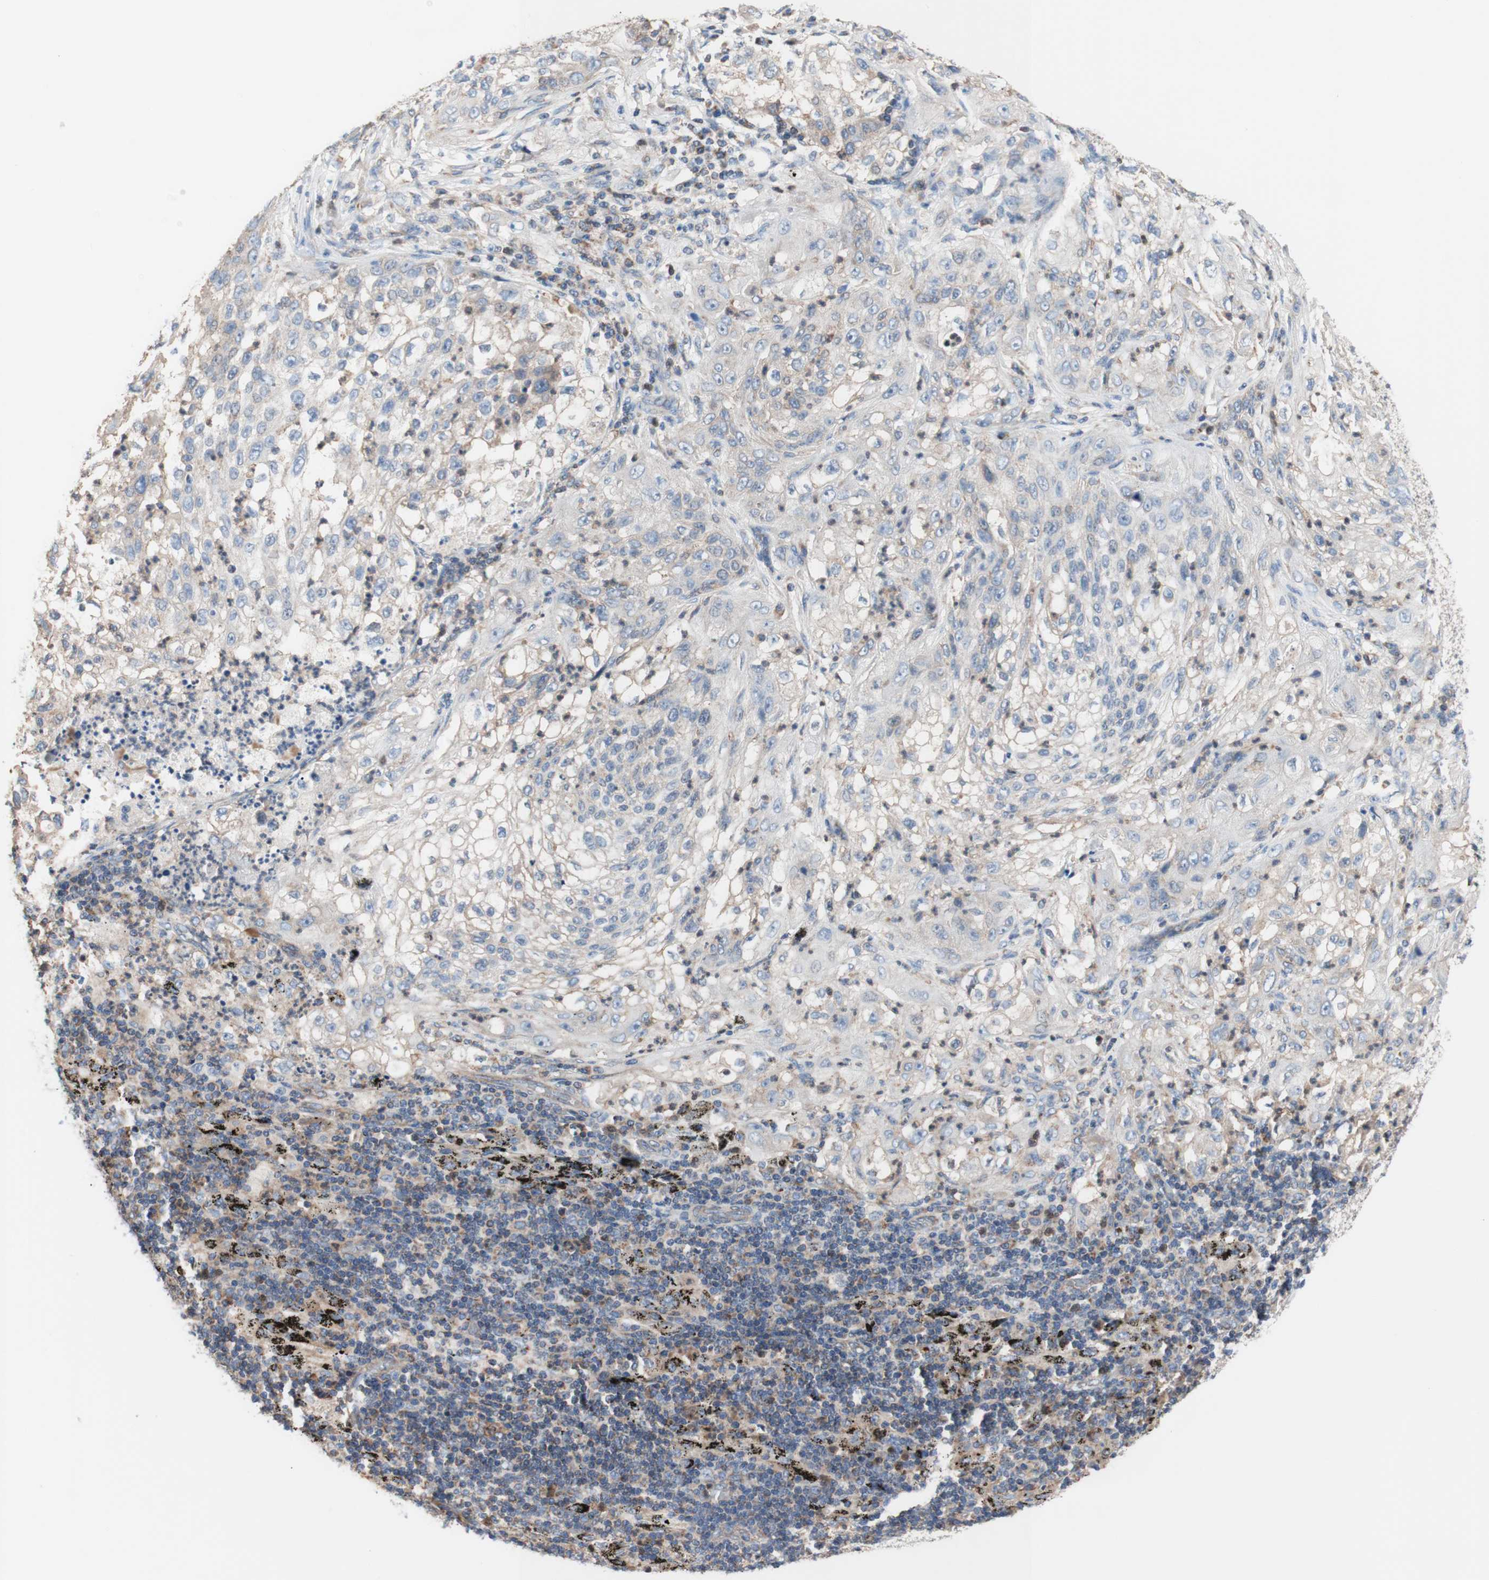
{"staining": {"intensity": "negative", "quantity": "none", "location": "none"}, "tissue": "lung cancer", "cell_type": "Tumor cells", "image_type": "cancer", "snomed": [{"axis": "morphology", "description": "Inflammation, NOS"}, {"axis": "morphology", "description": "Squamous cell carcinoma, NOS"}, {"axis": "topography", "description": "Lymph node"}, {"axis": "topography", "description": "Soft tissue"}, {"axis": "topography", "description": "Lung"}], "caption": "The image shows no staining of tumor cells in lung cancer (squamous cell carcinoma).", "gene": "FMR1", "patient": {"sex": "male", "age": 66}}